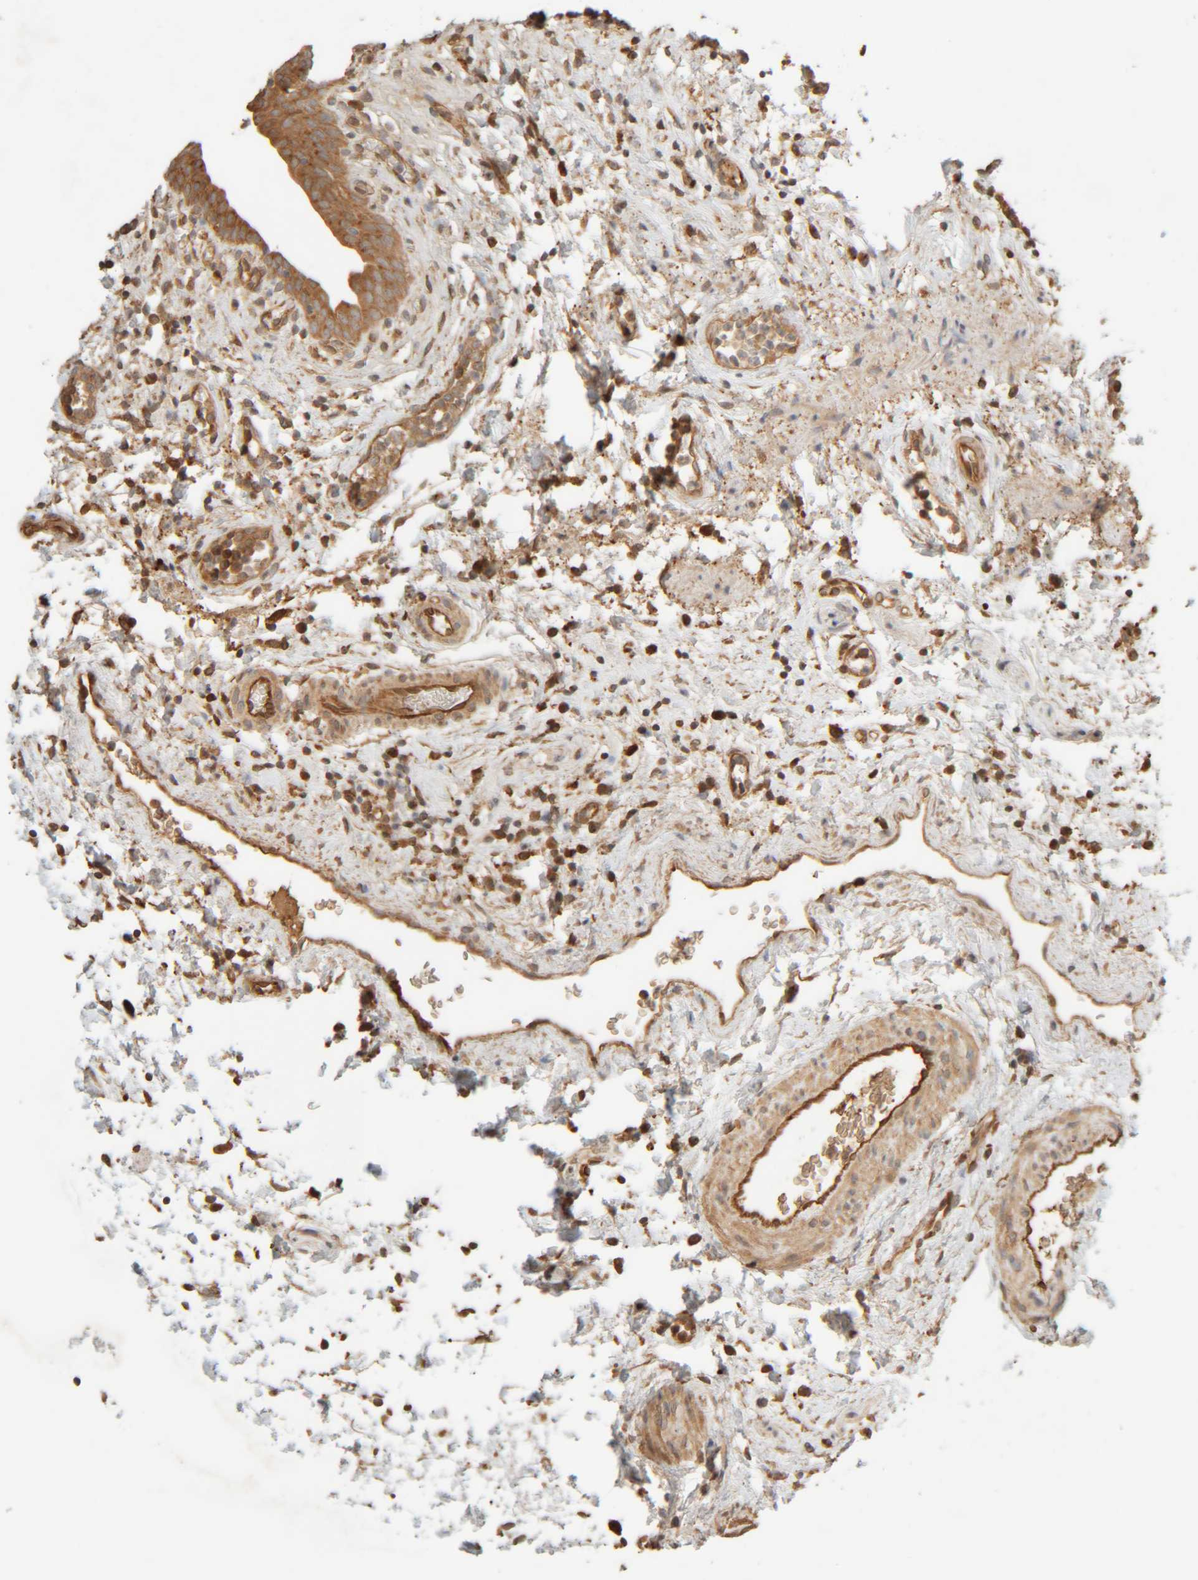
{"staining": {"intensity": "moderate", "quantity": ">75%", "location": "cytoplasmic/membranous"}, "tissue": "urinary bladder", "cell_type": "Urothelial cells", "image_type": "normal", "snomed": [{"axis": "morphology", "description": "Normal tissue, NOS"}, {"axis": "topography", "description": "Urinary bladder"}], "caption": "IHC (DAB (3,3'-diaminobenzidine)) staining of unremarkable urinary bladder exhibits moderate cytoplasmic/membranous protein positivity in about >75% of urothelial cells.", "gene": "TMEM192", "patient": {"sex": "male", "age": 37}}